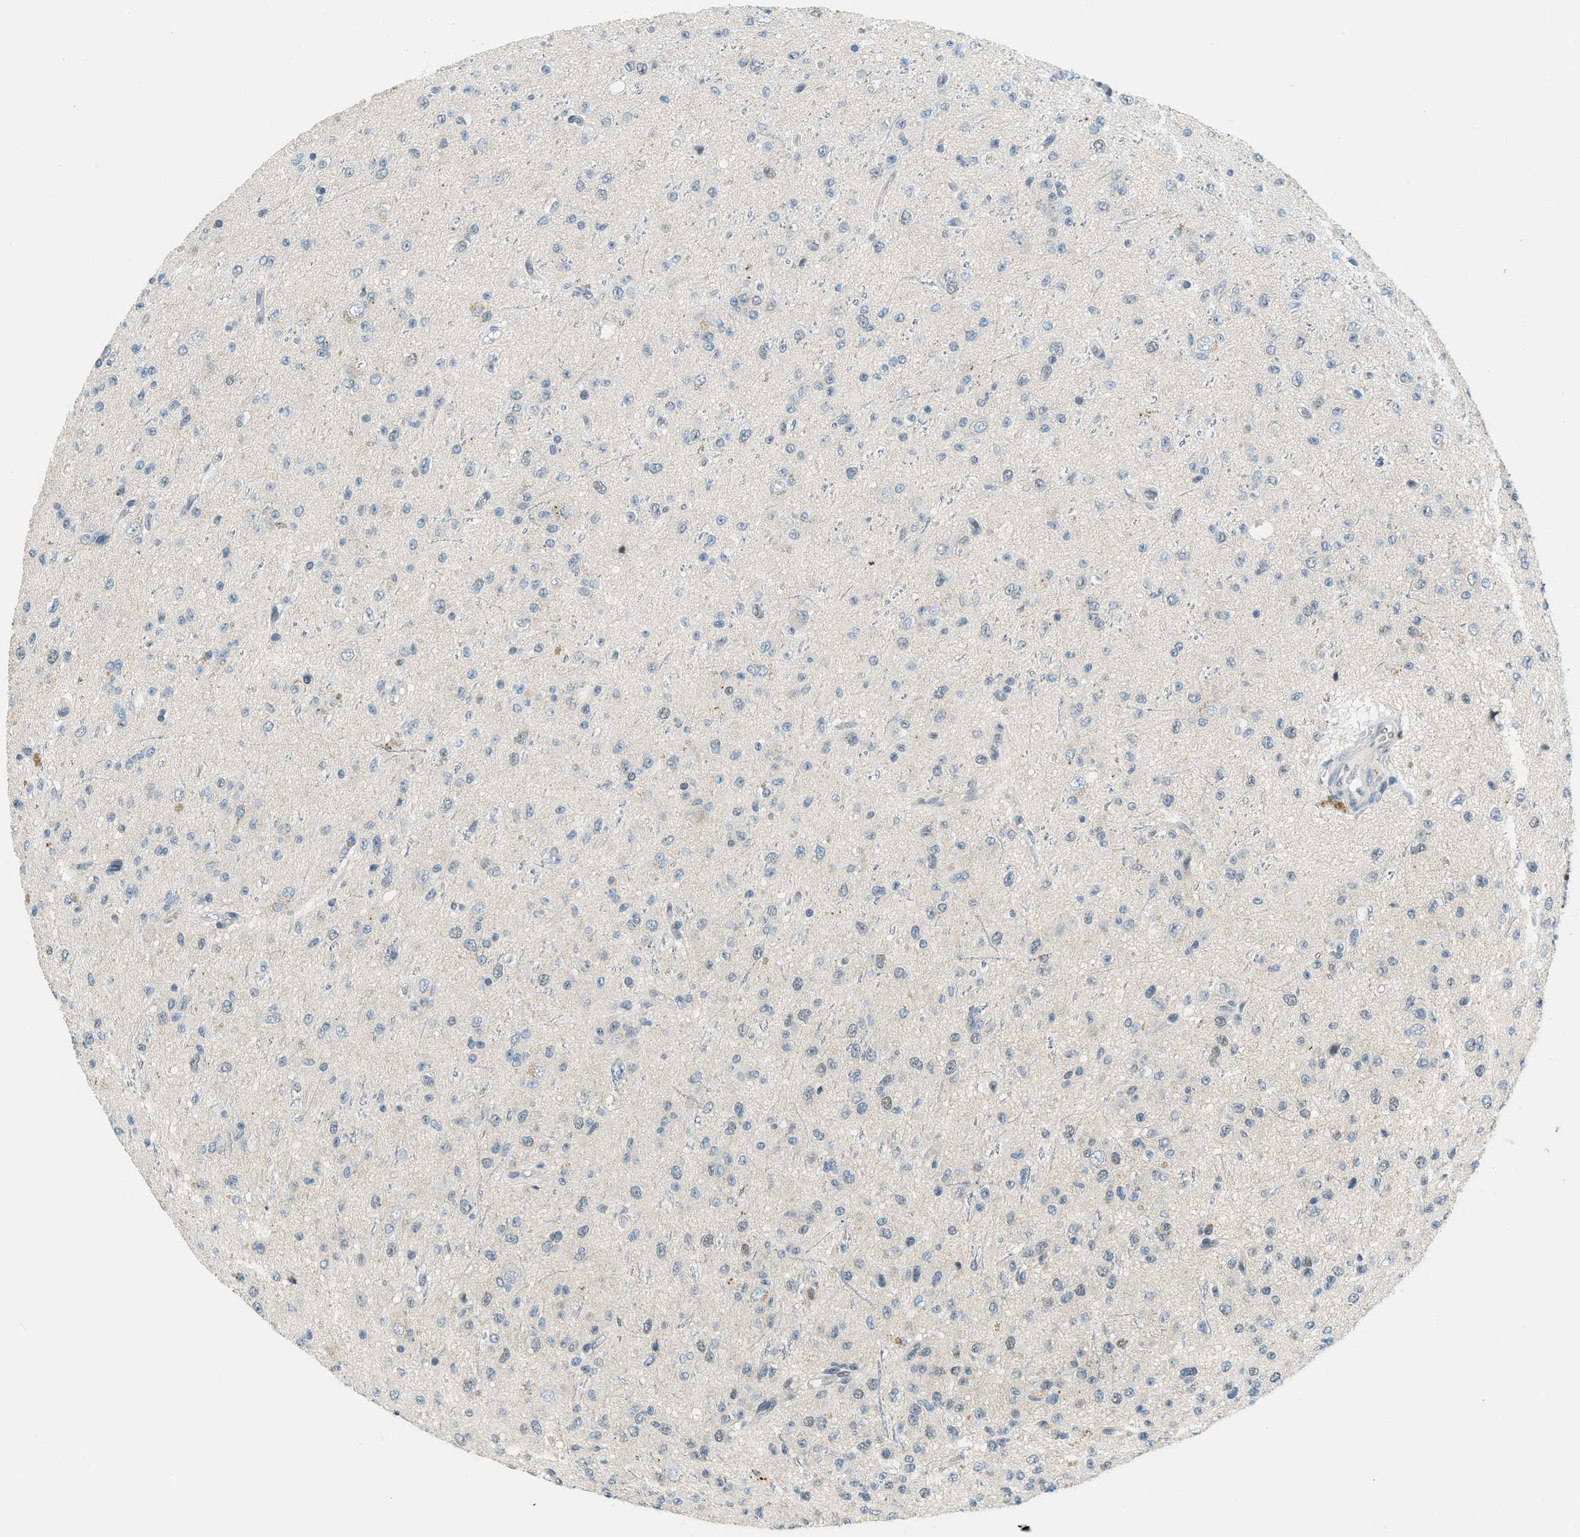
{"staining": {"intensity": "negative", "quantity": "none", "location": "none"}, "tissue": "glioma", "cell_type": "Tumor cells", "image_type": "cancer", "snomed": [{"axis": "morphology", "description": "Glioma, malignant, High grade"}, {"axis": "topography", "description": "pancreas cauda"}], "caption": "Glioma stained for a protein using immunohistochemistry exhibits no positivity tumor cells.", "gene": "TCF3", "patient": {"sex": "male", "age": 60}}